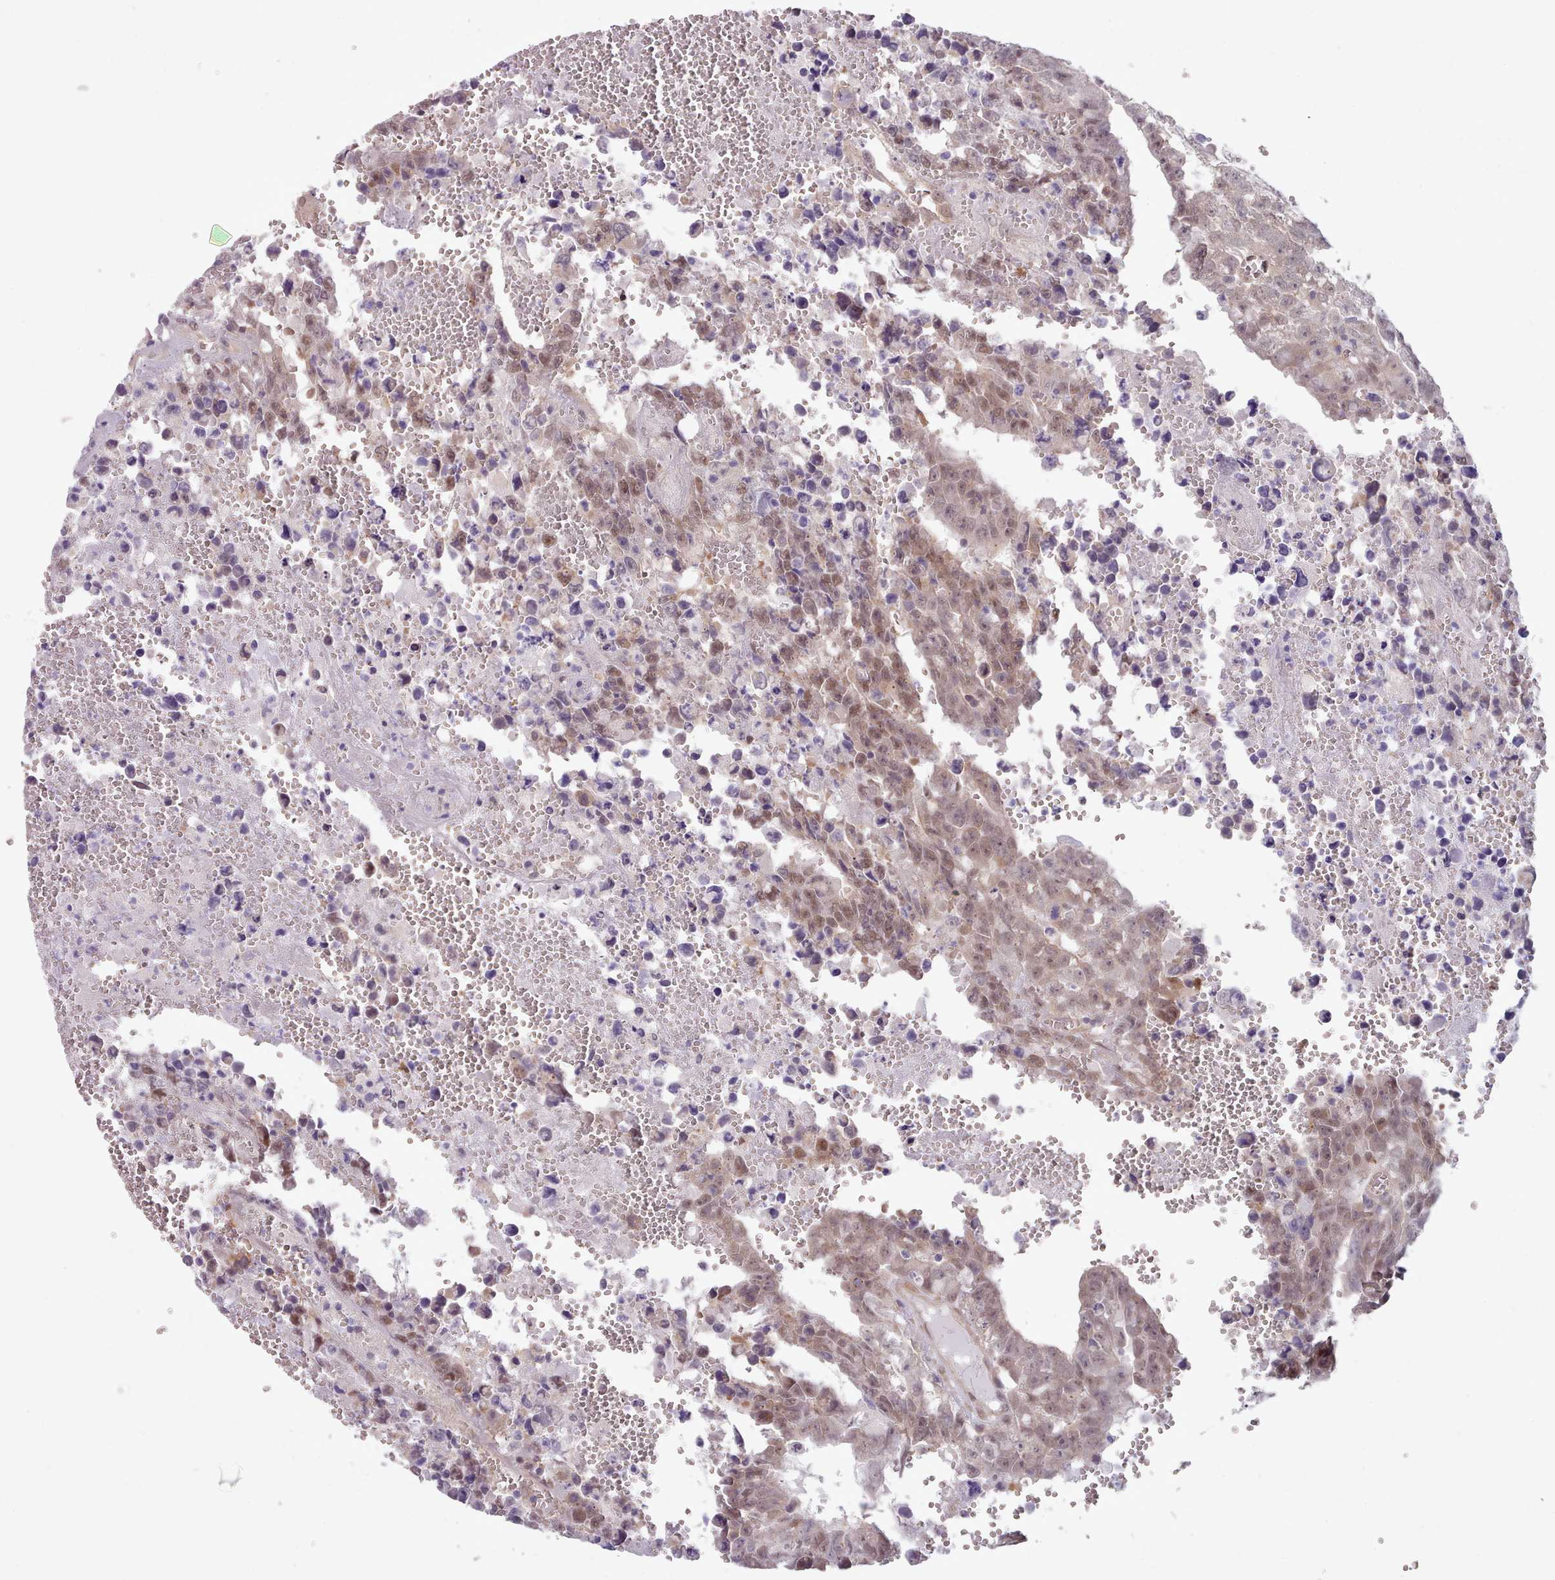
{"staining": {"intensity": "weak", "quantity": "25%-75%", "location": "nuclear"}, "tissue": "testis cancer", "cell_type": "Tumor cells", "image_type": "cancer", "snomed": [{"axis": "morphology", "description": "Carcinoma, Embryonal, NOS"}, {"axis": "topography", "description": "Testis"}], "caption": "Immunohistochemistry photomicrograph of testis embryonal carcinoma stained for a protein (brown), which exhibits low levels of weak nuclear staining in about 25%-75% of tumor cells.", "gene": "CES3", "patient": {"sex": "male", "age": 25}}